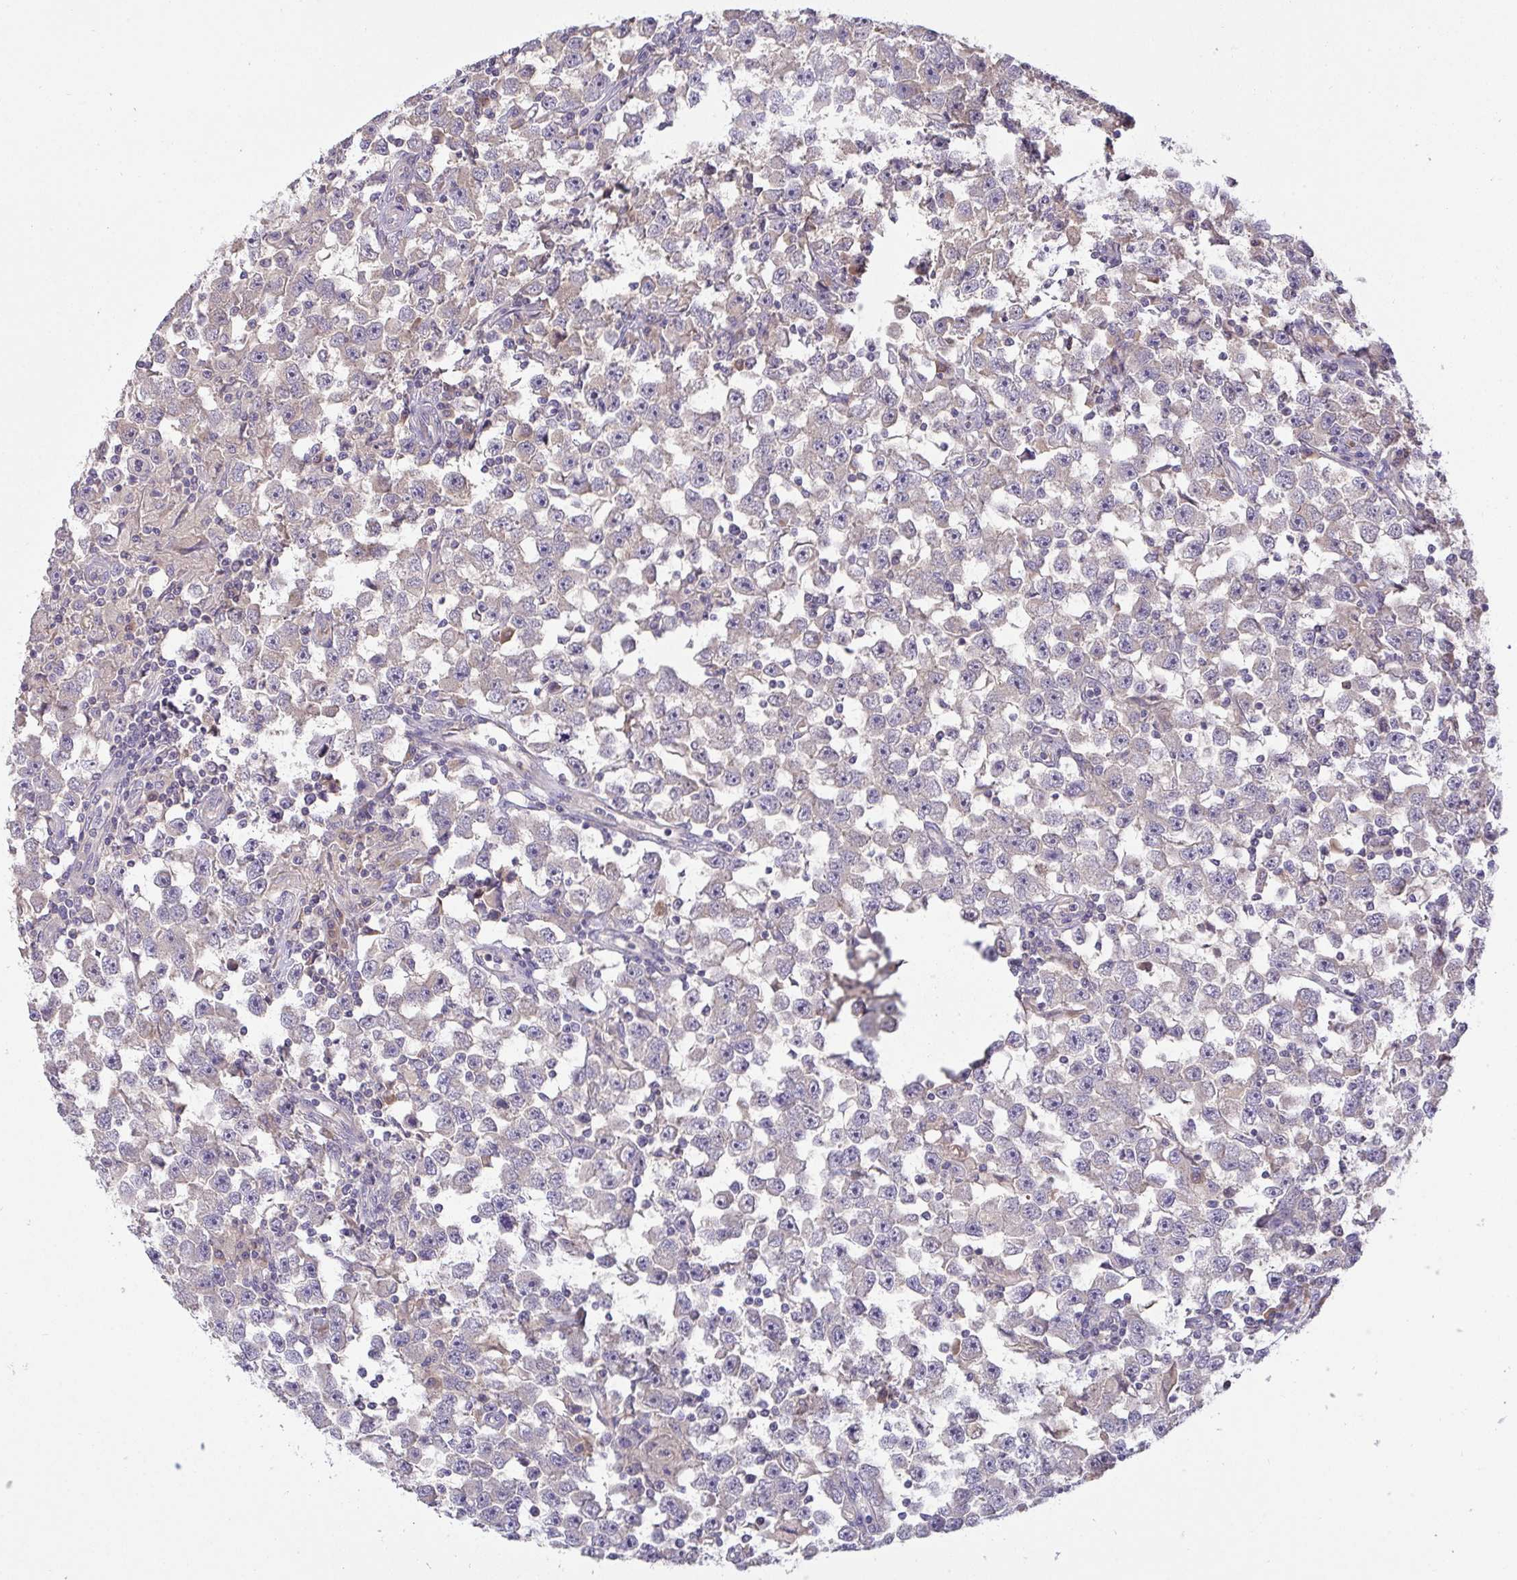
{"staining": {"intensity": "negative", "quantity": "none", "location": "none"}, "tissue": "testis cancer", "cell_type": "Tumor cells", "image_type": "cancer", "snomed": [{"axis": "morphology", "description": "Seminoma, NOS"}, {"axis": "topography", "description": "Testis"}], "caption": "This is an immunohistochemistry micrograph of seminoma (testis). There is no expression in tumor cells.", "gene": "ZNF581", "patient": {"sex": "male", "age": 33}}